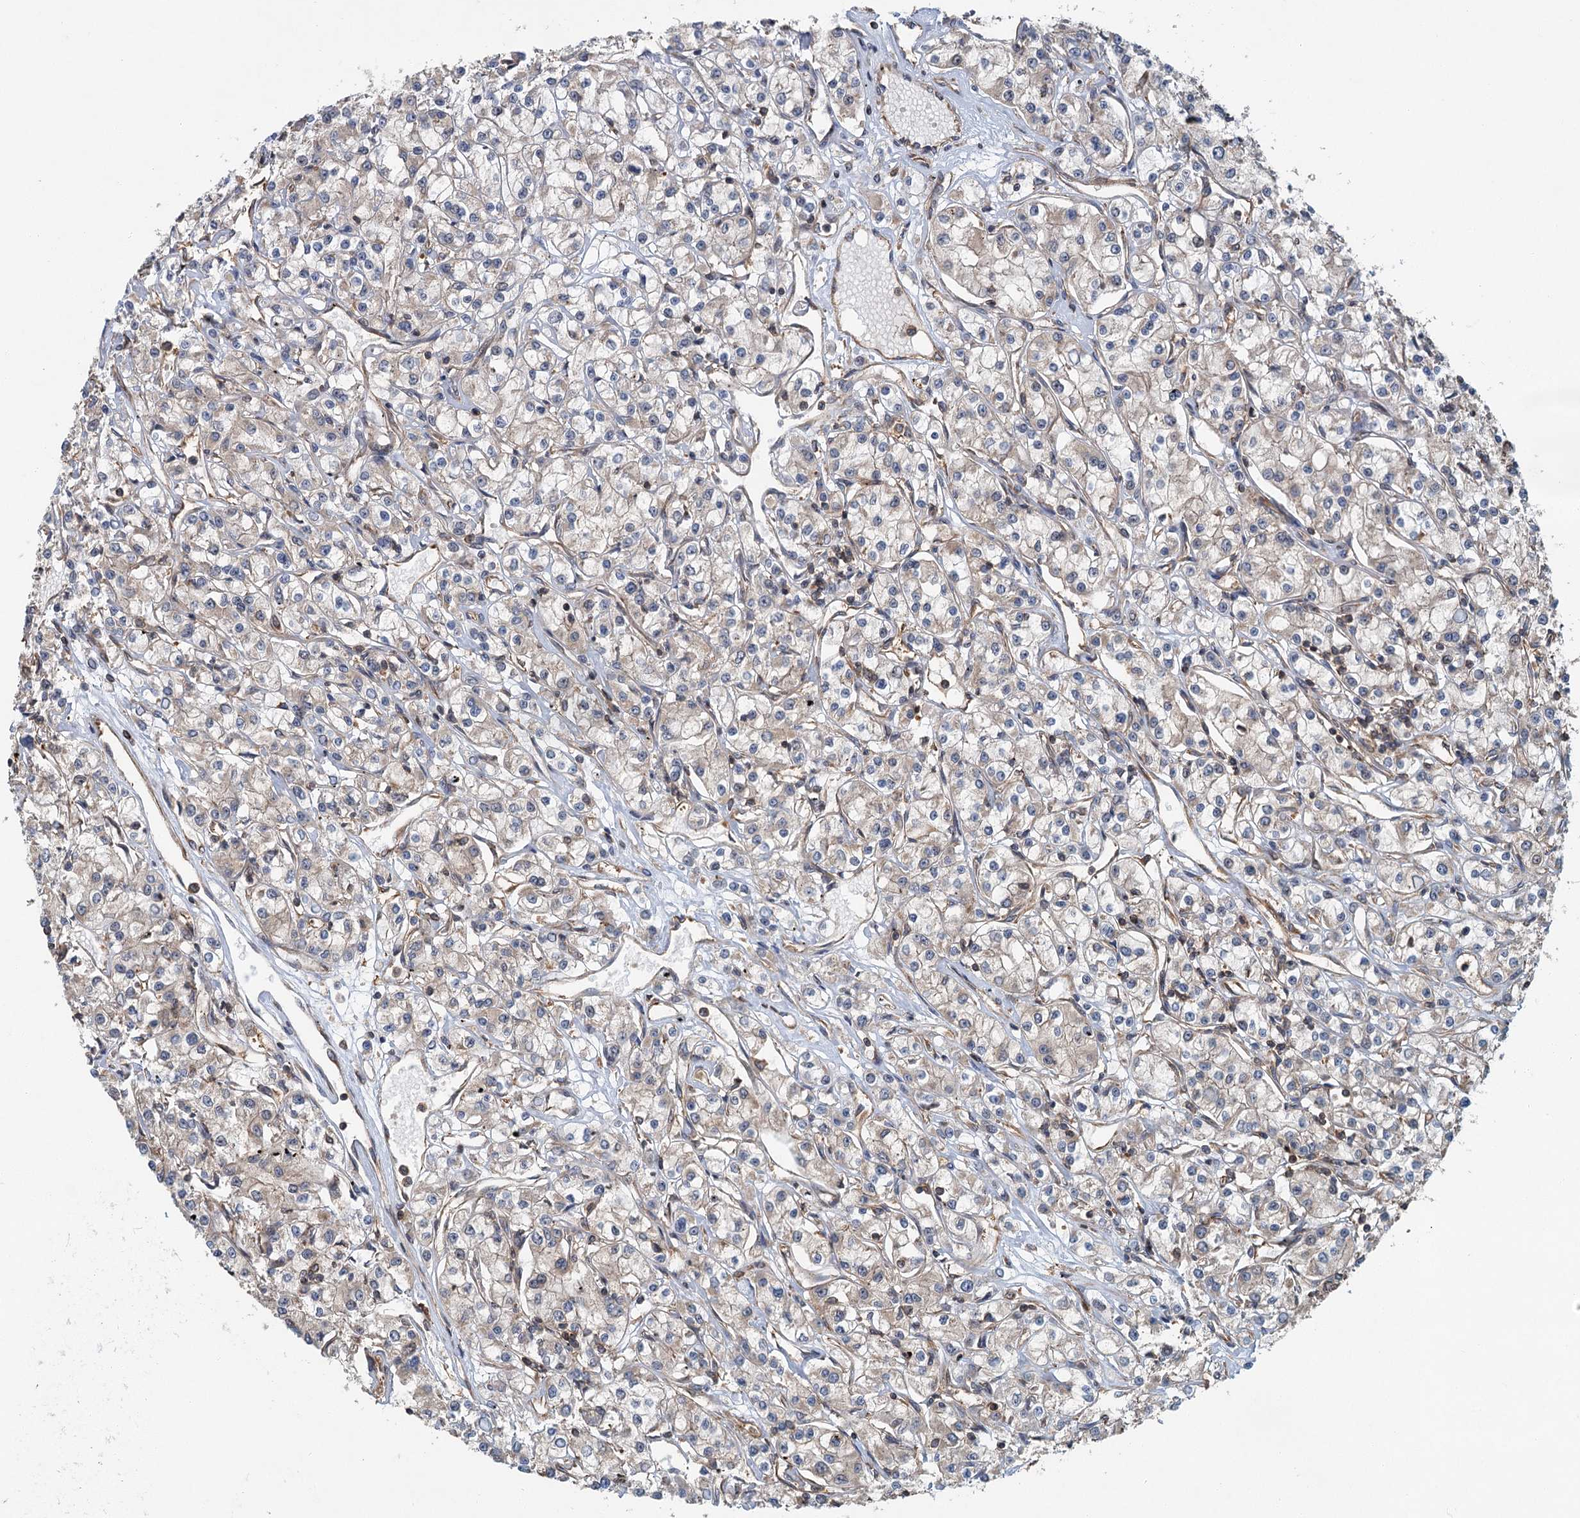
{"staining": {"intensity": "weak", "quantity": "25%-75%", "location": "cytoplasmic/membranous"}, "tissue": "renal cancer", "cell_type": "Tumor cells", "image_type": "cancer", "snomed": [{"axis": "morphology", "description": "Adenocarcinoma, NOS"}, {"axis": "topography", "description": "Kidney"}], "caption": "Adenocarcinoma (renal) tissue displays weak cytoplasmic/membranous positivity in approximately 25%-75% of tumor cells, visualized by immunohistochemistry.", "gene": "ZNF527", "patient": {"sex": "female", "age": 59}}